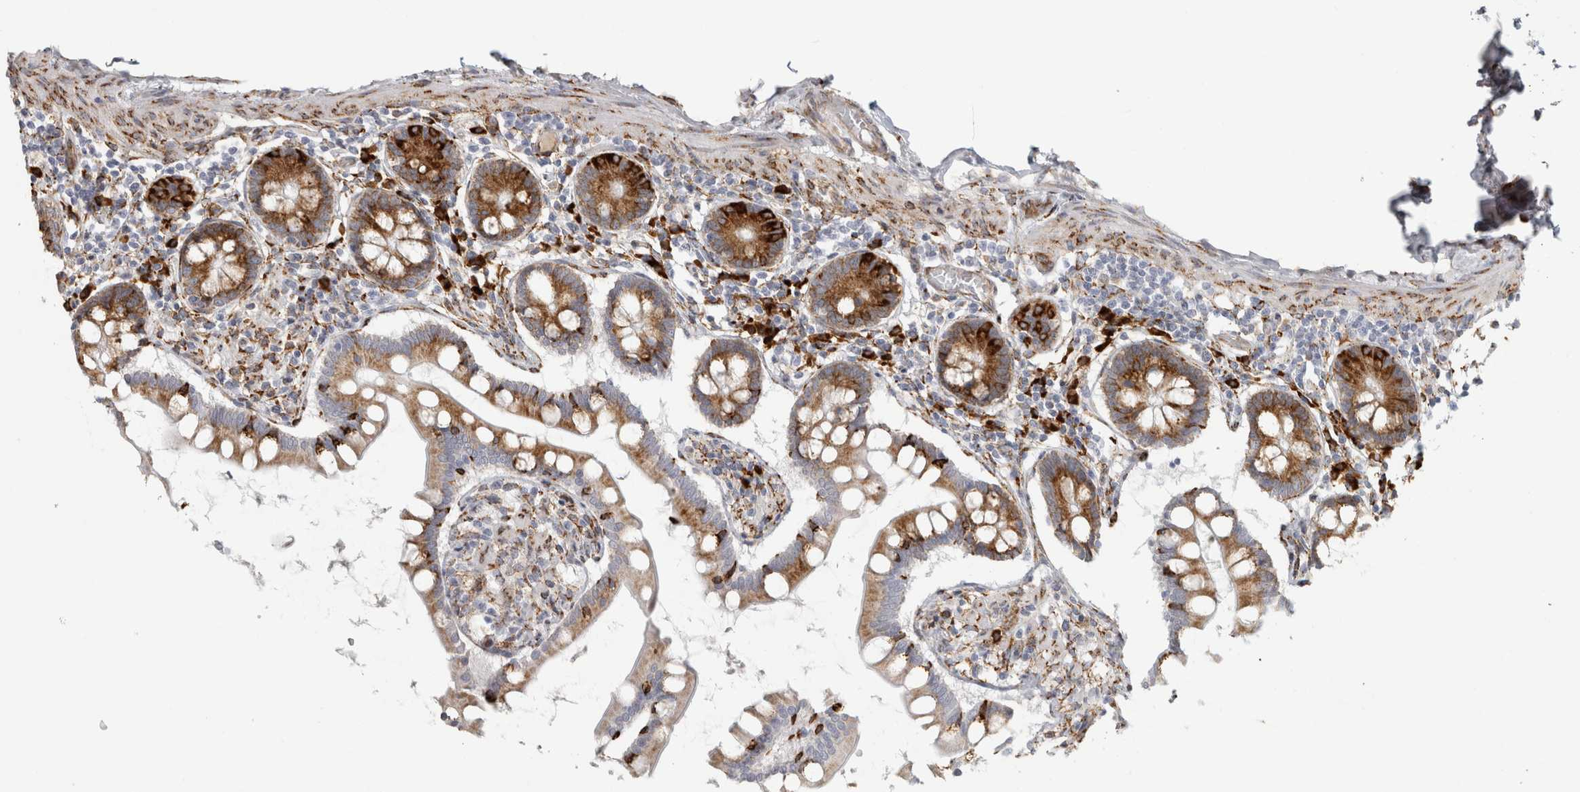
{"staining": {"intensity": "moderate", "quantity": ">75%", "location": "cytoplasmic/membranous"}, "tissue": "small intestine", "cell_type": "Glandular cells", "image_type": "normal", "snomed": [{"axis": "morphology", "description": "Normal tissue, NOS"}, {"axis": "topography", "description": "Small intestine"}], "caption": "Brown immunohistochemical staining in benign small intestine exhibits moderate cytoplasmic/membranous expression in about >75% of glandular cells. Using DAB (brown) and hematoxylin (blue) stains, captured at high magnification using brightfield microscopy.", "gene": "OSTN", "patient": {"sex": "male", "age": 41}}